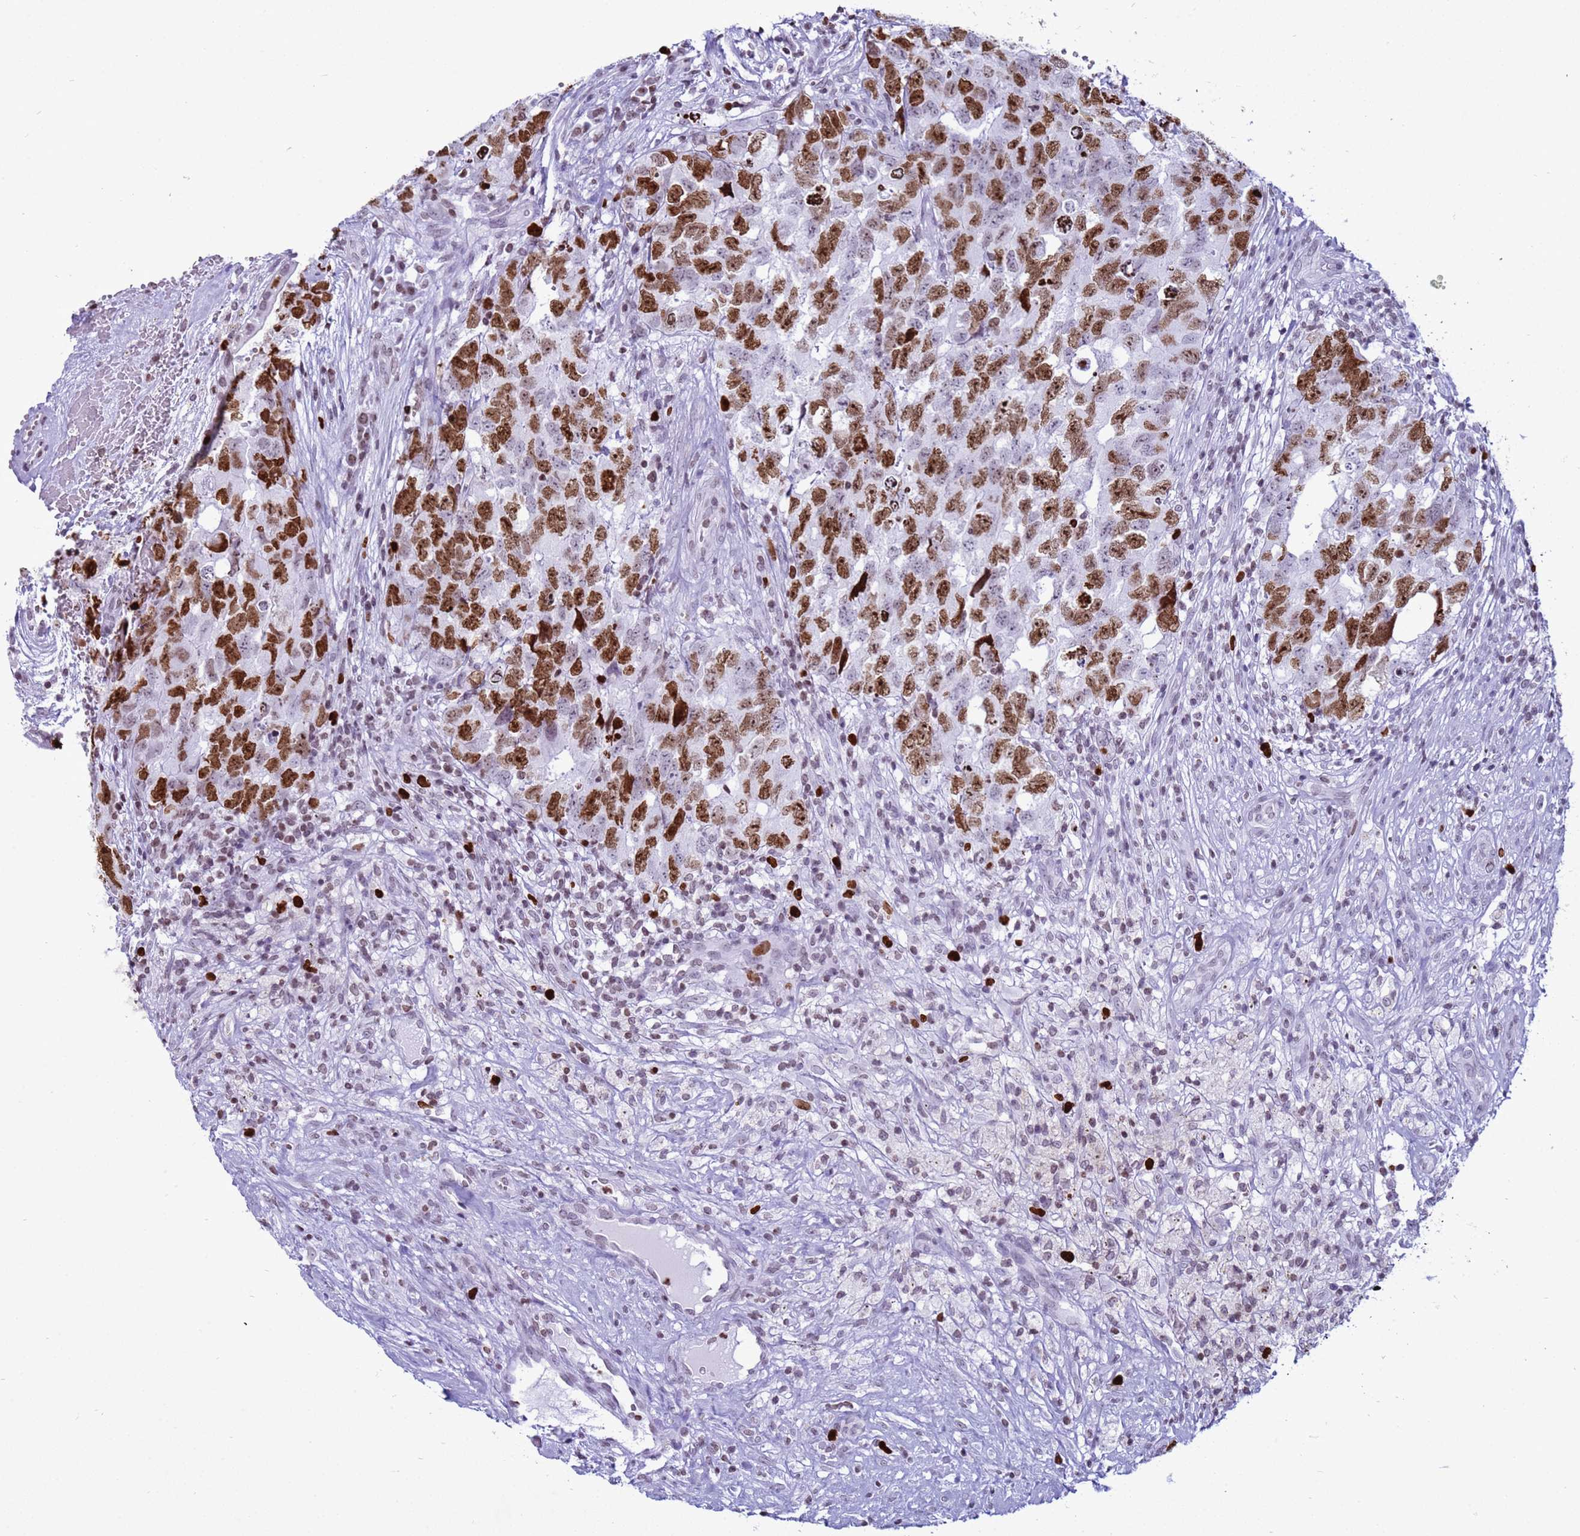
{"staining": {"intensity": "strong", "quantity": ">75%", "location": "nuclear"}, "tissue": "testis cancer", "cell_type": "Tumor cells", "image_type": "cancer", "snomed": [{"axis": "morphology", "description": "Seminoma, NOS"}, {"axis": "morphology", "description": "Carcinoma, Embryonal, NOS"}, {"axis": "topography", "description": "Testis"}], "caption": "Immunohistochemistry micrograph of neoplastic tissue: testis cancer (seminoma) stained using immunohistochemistry demonstrates high levels of strong protein expression localized specifically in the nuclear of tumor cells, appearing as a nuclear brown color.", "gene": "H4C8", "patient": {"sex": "male", "age": 29}}